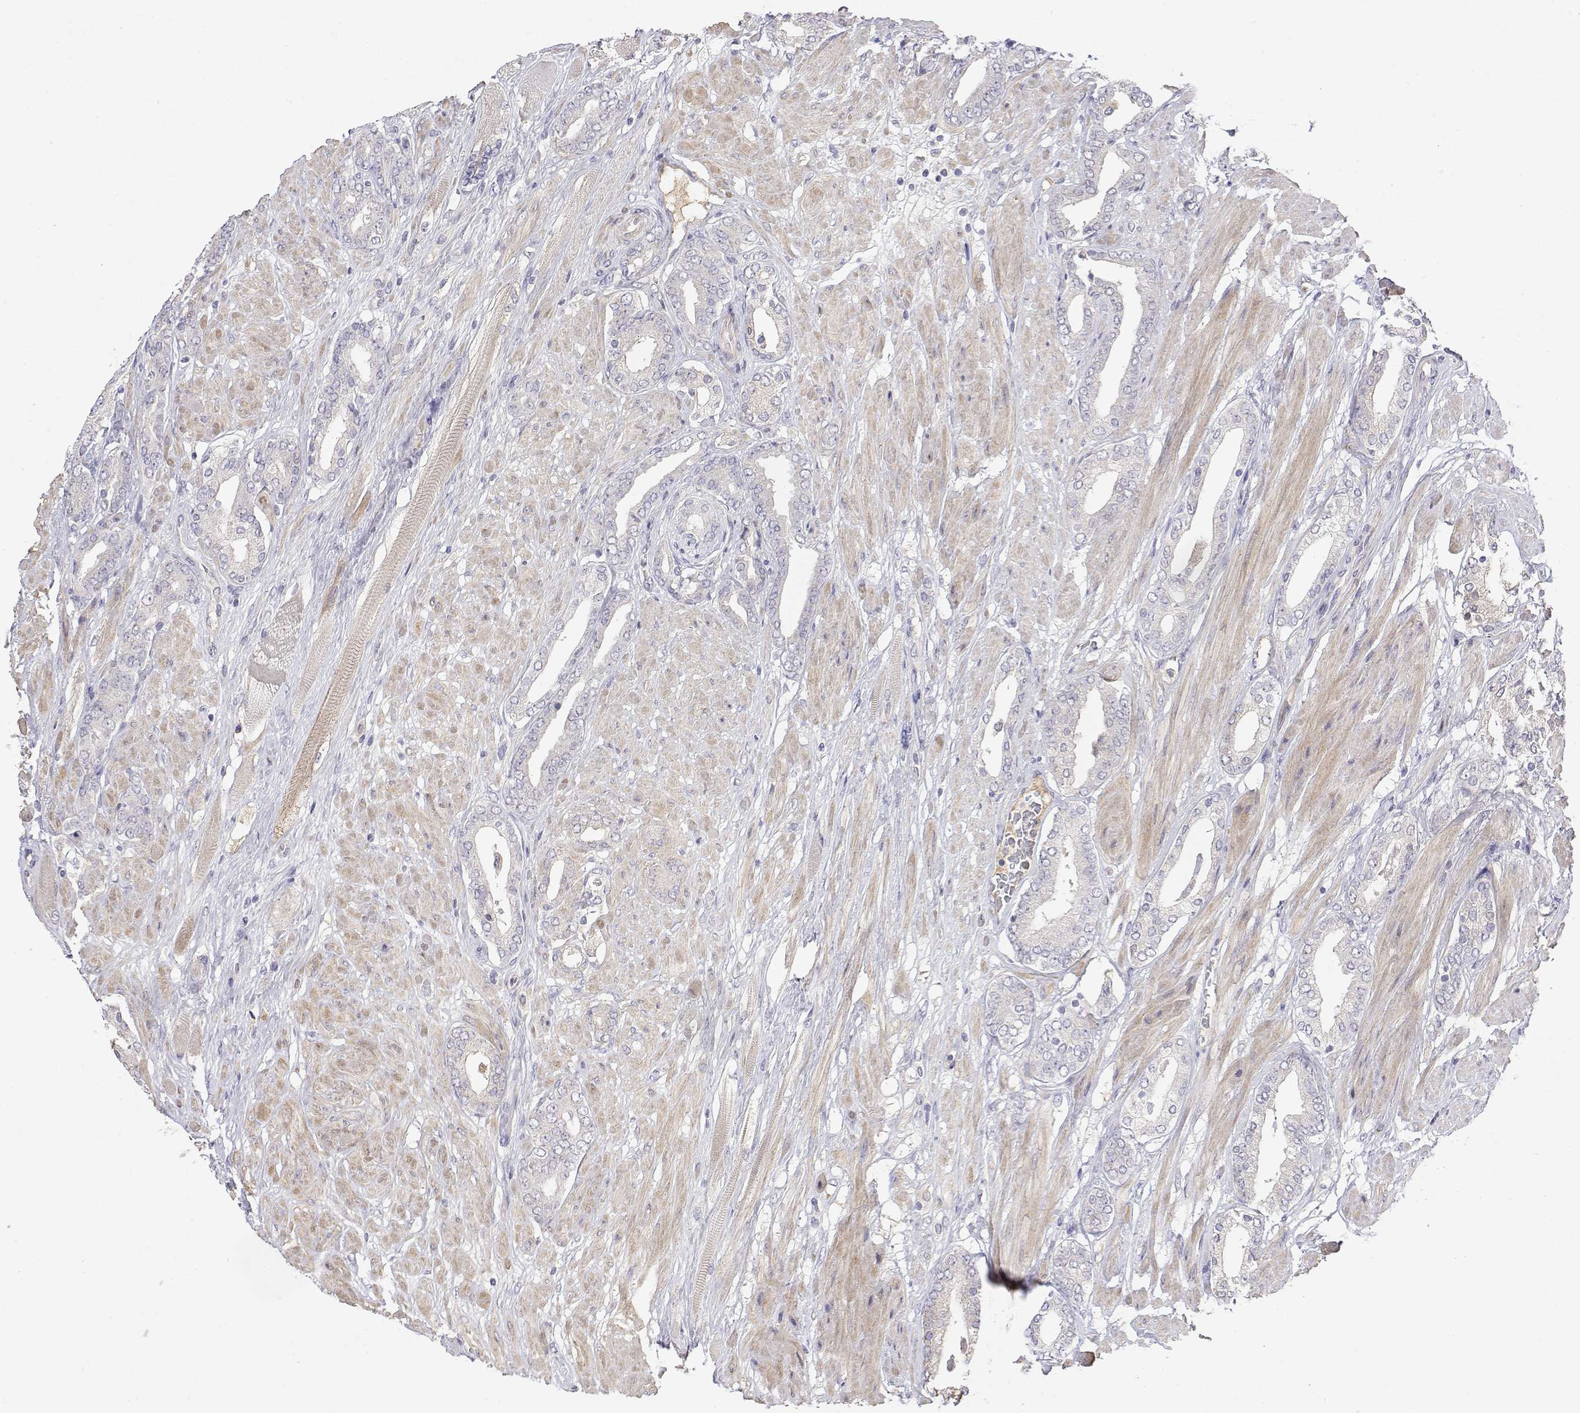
{"staining": {"intensity": "negative", "quantity": "none", "location": "none"}, "tissue": "prostate cancer", "cell_type": "Tumor cells", "image_type": "cancer", "snomed": [{"axis": "morphology", "description": "Adenocarcinoma, High grade"}, {"axis": "topography", "description": "Prostate"}], "caption": "The immunohistochemistry micrograph has no significant staining in tumor cells of prostate adenocarcinoma (high-grade) tissue.", "gene": "GGACT", "patient": {"sex": "male", "age": 56}}